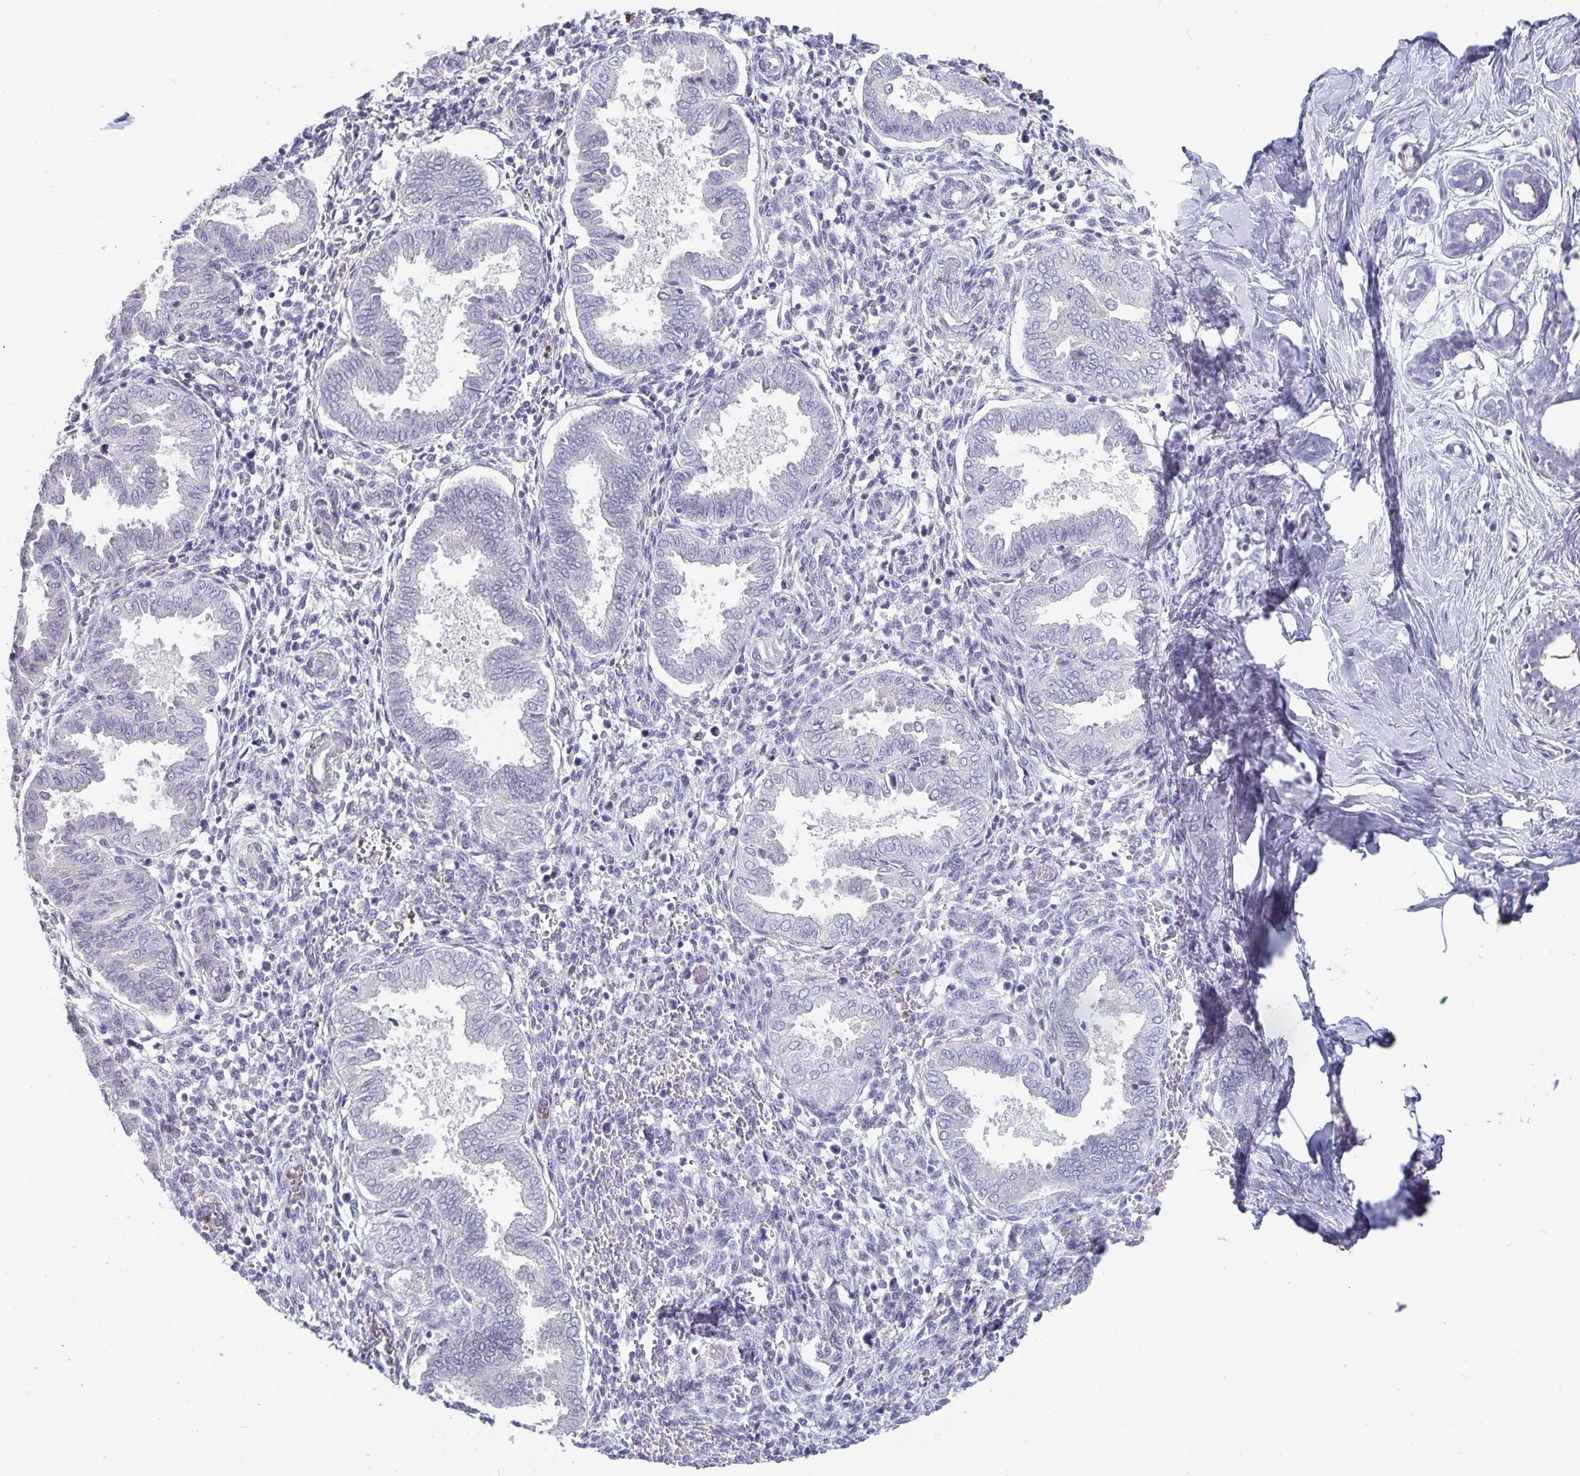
{"staining": {"intensity": "negative", "quantity": "none", "location": "none"}, "tissue": "endometrium", "cell_type": "Cells in endometrial stroma", "image_type": "normal", "snomed": [{"axis": "morphology", "description": "Normal tissue, NOS"}, {"axis": "topography", "description": "Endometrium"}], "caption": "IHC image of benign endometrium: endometrium stained with DAB exhibits no significant protein positivity in cells in endometrial stroma. (DAB (3,3'-diaminobenzidine) IHC visualized using brightfield microscopy, high magnification).", "gene": "PLCB3", "patient": {"sex": "female", "age": 24}}